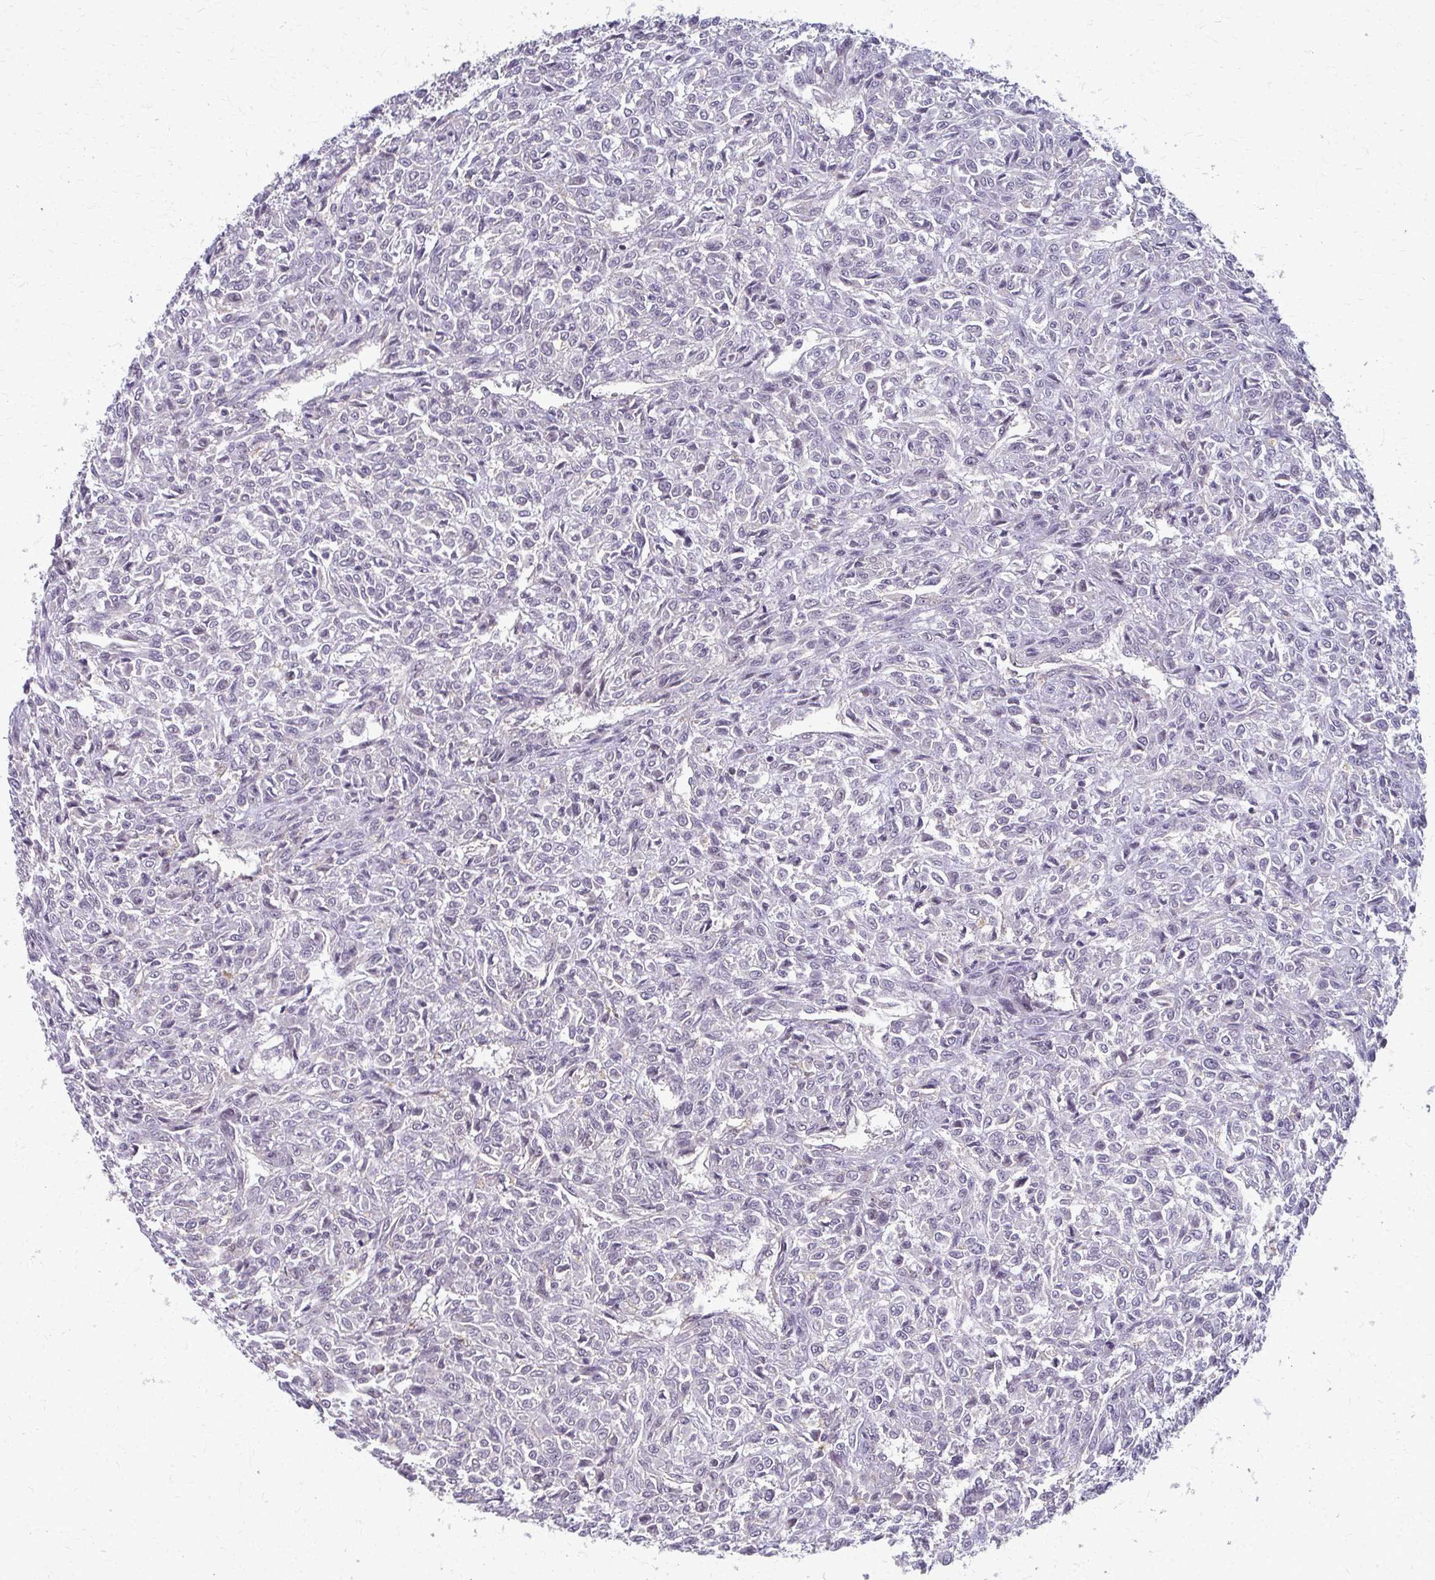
{"staining": {"intensity": "negative", "quantity": "none", "location": "none"}, "tissue": "renal cancer", "cell_type": "Tumor cells", "image_type": "cancer", "snomed": [{"axis": "morphology", "description": "Adenocarcinoma, NOS"}, {"axis": "topography", "description": "Kidney"}], "caption": "IHC of renal cancer shows no positivity in tumor cells.", "gene": "NUDT16", "patient": {"sex": "male", "age": 58}}